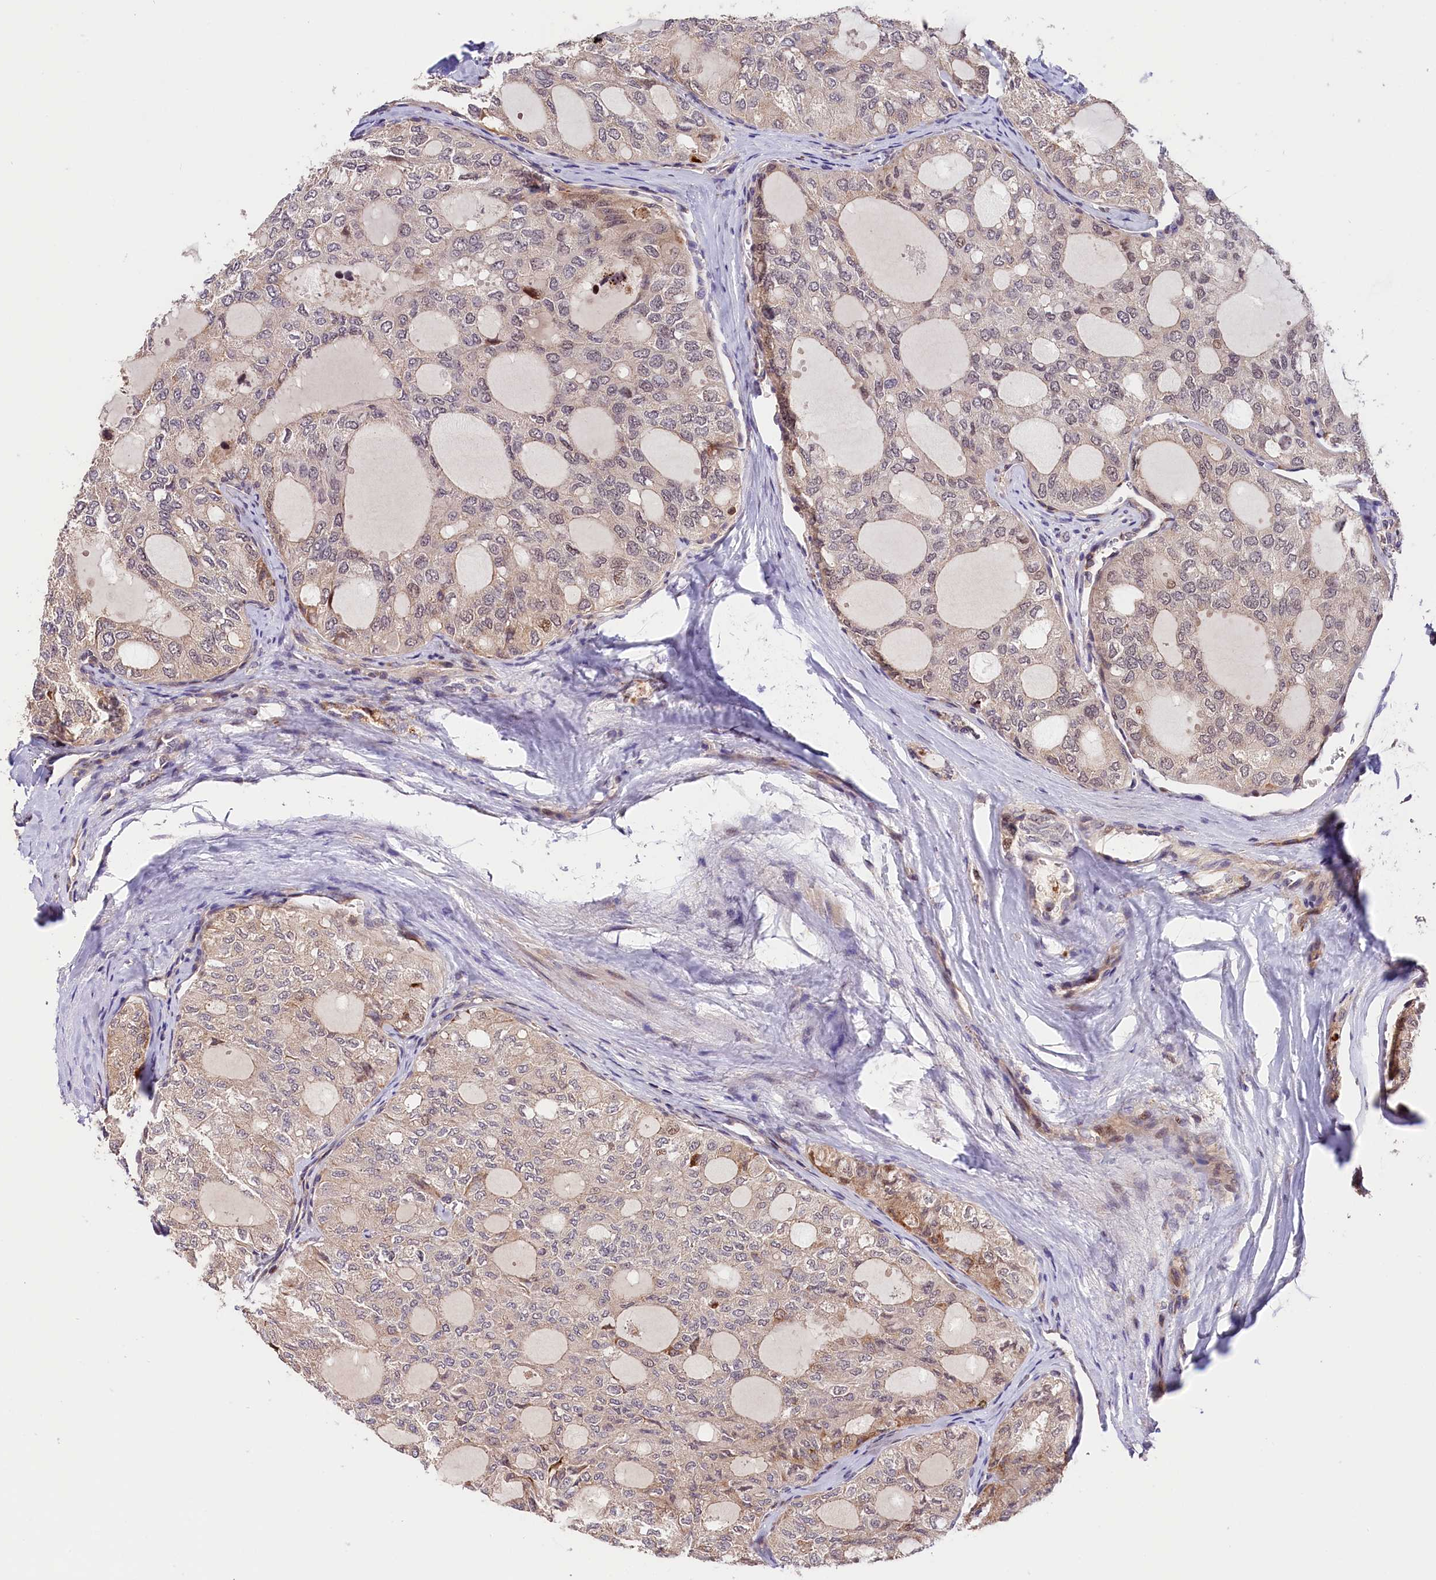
{"staining": {"intensity": "weak", "quantity": "<25%", "location": "nuclear"}, "tissue": "thyroid cancer", "cell_type": "Tumor cells", "image_type": "cancer", "snomed": [{"axis": "morphology", "description": "Follicular adenoma carcinoma, NOS"}, {"axis": "topography", "description": "Thyroid gland"}], "caption": "This image is of thyroid cancer stained with immunohistochemistry (IHC) to label a protein in brown with the nuclei are counter-stained blue. There is no staining in tumor cells.", "gene": "CACNA1H", "patient": {"sex": "male", "age": 75}}